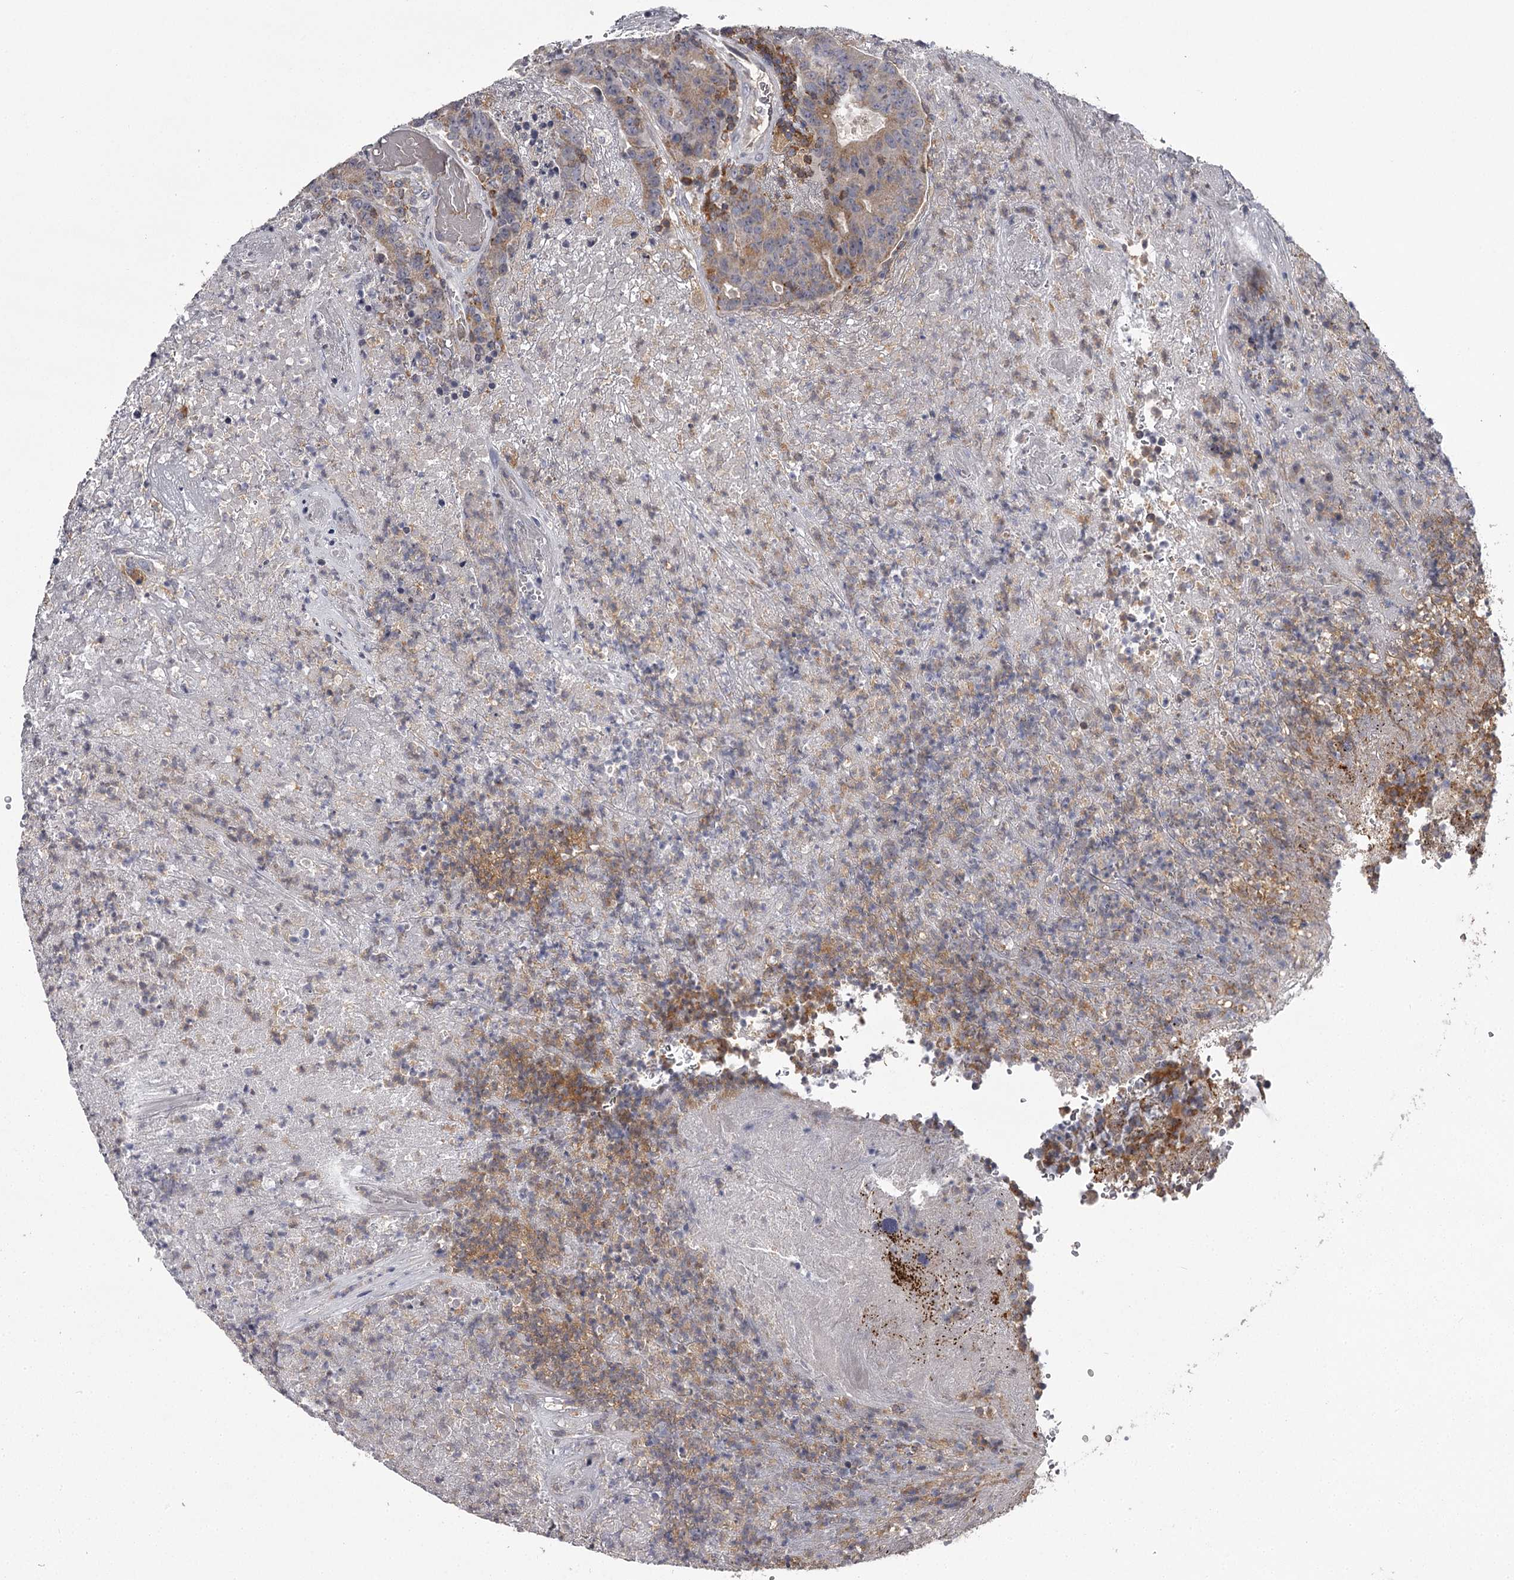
{"staining": {"intensity": "moderate", "quantity": "25%-75%", "location": "cytoplasmic/membranous"}, "tissue": "colorectal cancer", "cell_type": "Tumor cells", "image_type": "cancer", "snomed": [{"axis": "morphology", "description": "Adenocarcinoma, NOS"}, {"axis": "topography", "description": "Colon"}], "caption": "Colorectal cancer (adenocarcinoma) stained with DAB IHC exhibits medium levels of moderate cytoplasmic/membranous staining in about 25%-75% of tumor cells.", "gene": "RASSF6", "patient": {"sex": "female", "age": 75}}